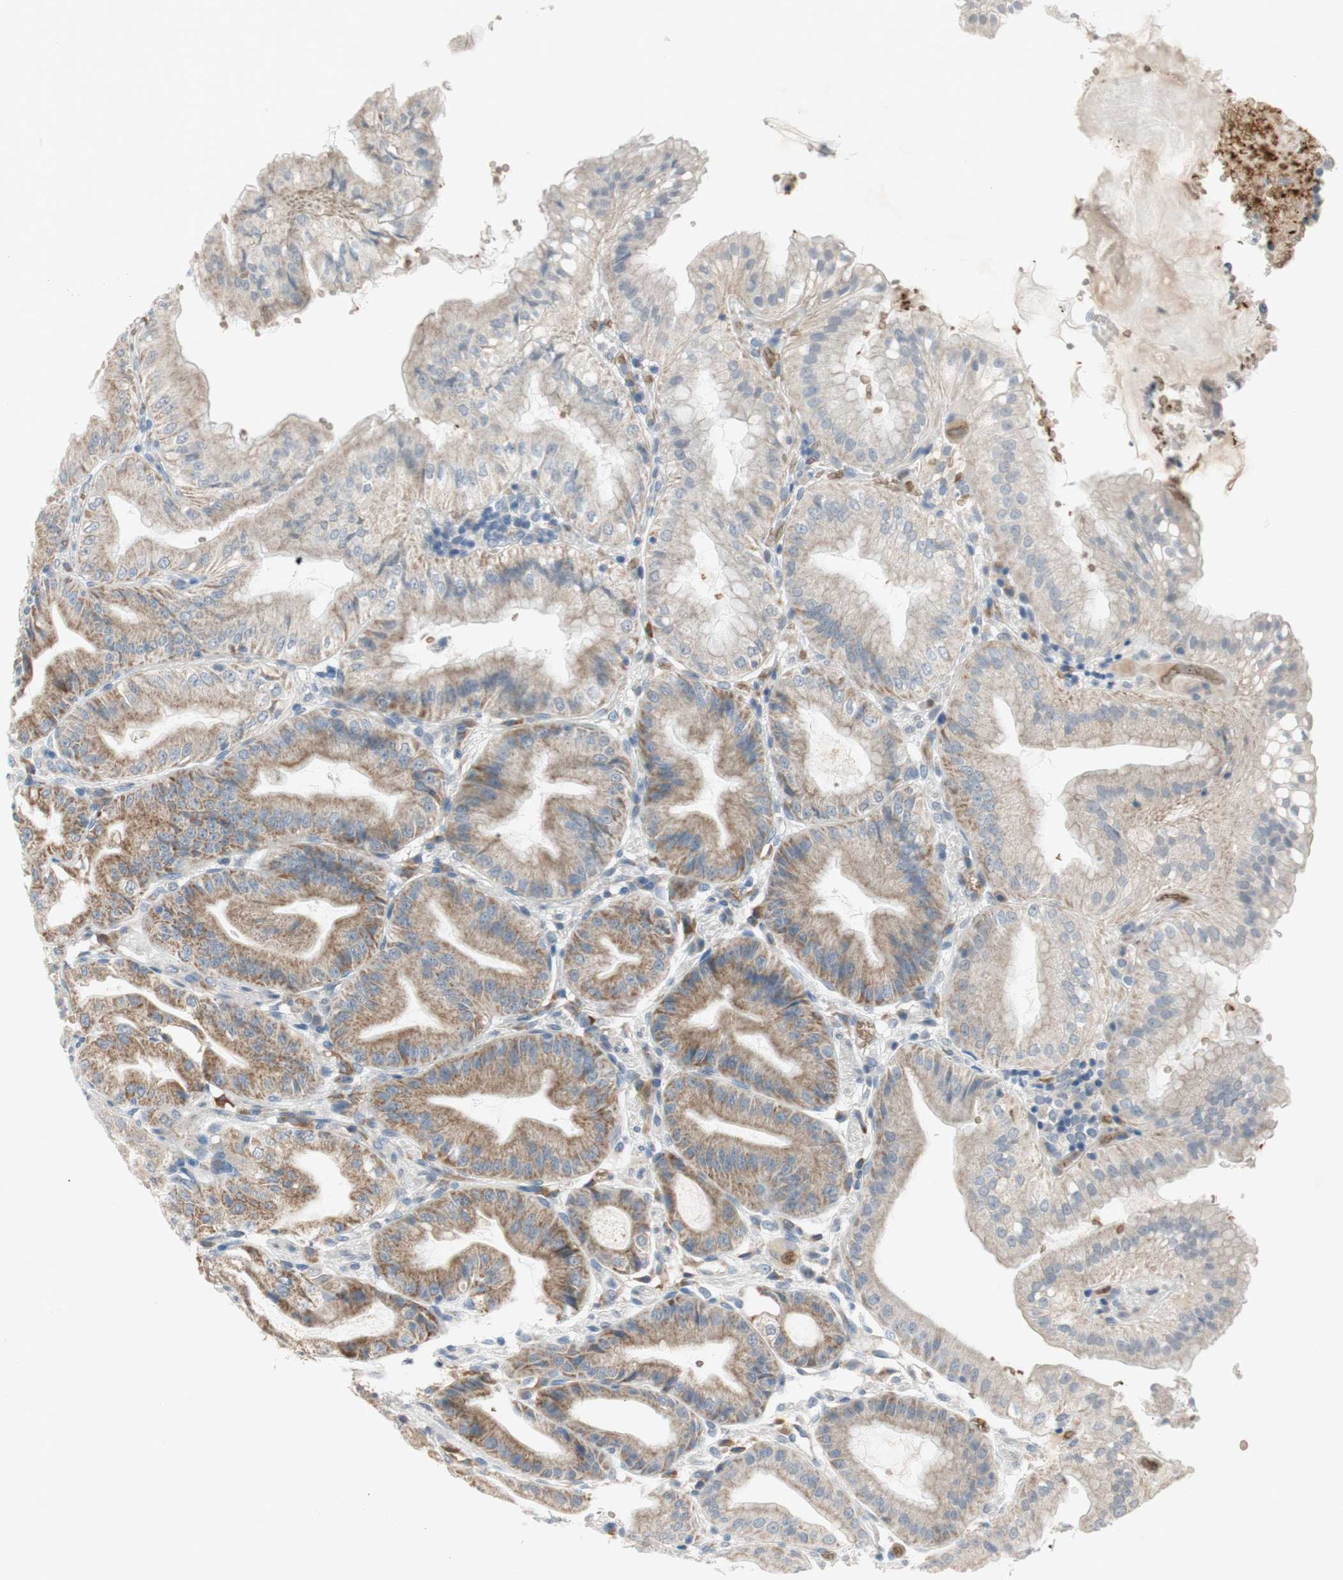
{"staining": {"intensity": "moderate", "quantity": "25%-75%", "location": "cytoplasmic/membranous"}, "tissue": "stomach", "cell_type": "Glandular cells", "image_type": "normal", "snomed": [{"axis": "morphology", "description": "Normal tissue, NOS"}, {"axis": "topography", "description": "Stomach, lower"}], "caption": "A histopathology image of stomach stained for a protein shows moderate cytoplasmic/membranous brown staining in glandular cells.", "gene": "GYPC", "patient": {"sex": "male", "age": 71}}